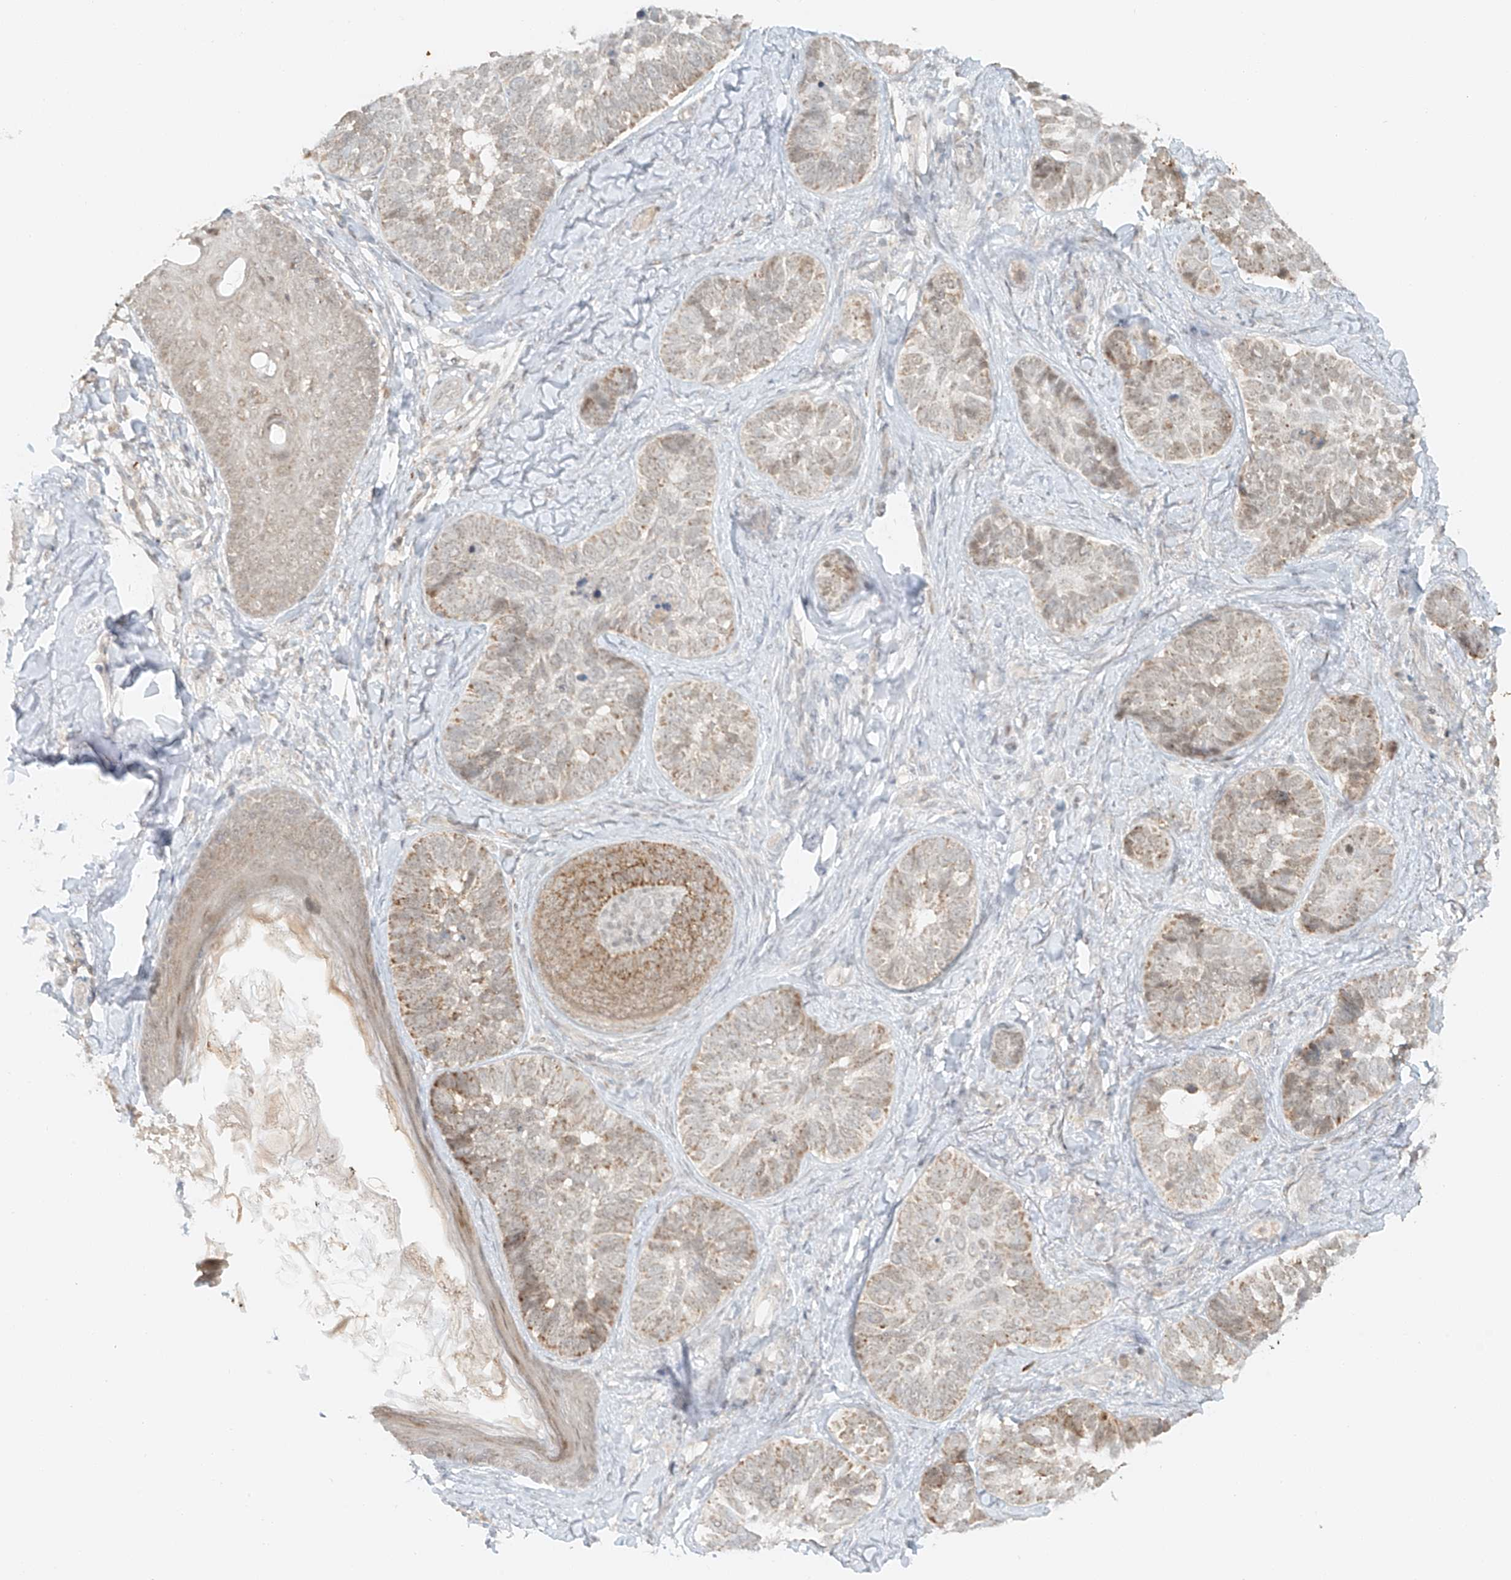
{"staining": {"intensity": "weak", "quantity": "25%-75%", "location": "cytoplasmic/membranous,nuclear"}, "tissue": "skin cancer", "cell_type": "Tumor cells", "image_type": "cancer", "snomed": [{"axis": "morphology", "description": "Basal cell carcinoma"}, {"axis": "topography", "description": "Skin"}], "caption": "Basal cell carcinoma (skin) stained with IHC demonstrates weak cytoplasmic/membranous and nuclear staining in approximately 25%-75% of tumor cells.", "gene": "MIPEP", "patient": {"sex": "male", "age": 62}}